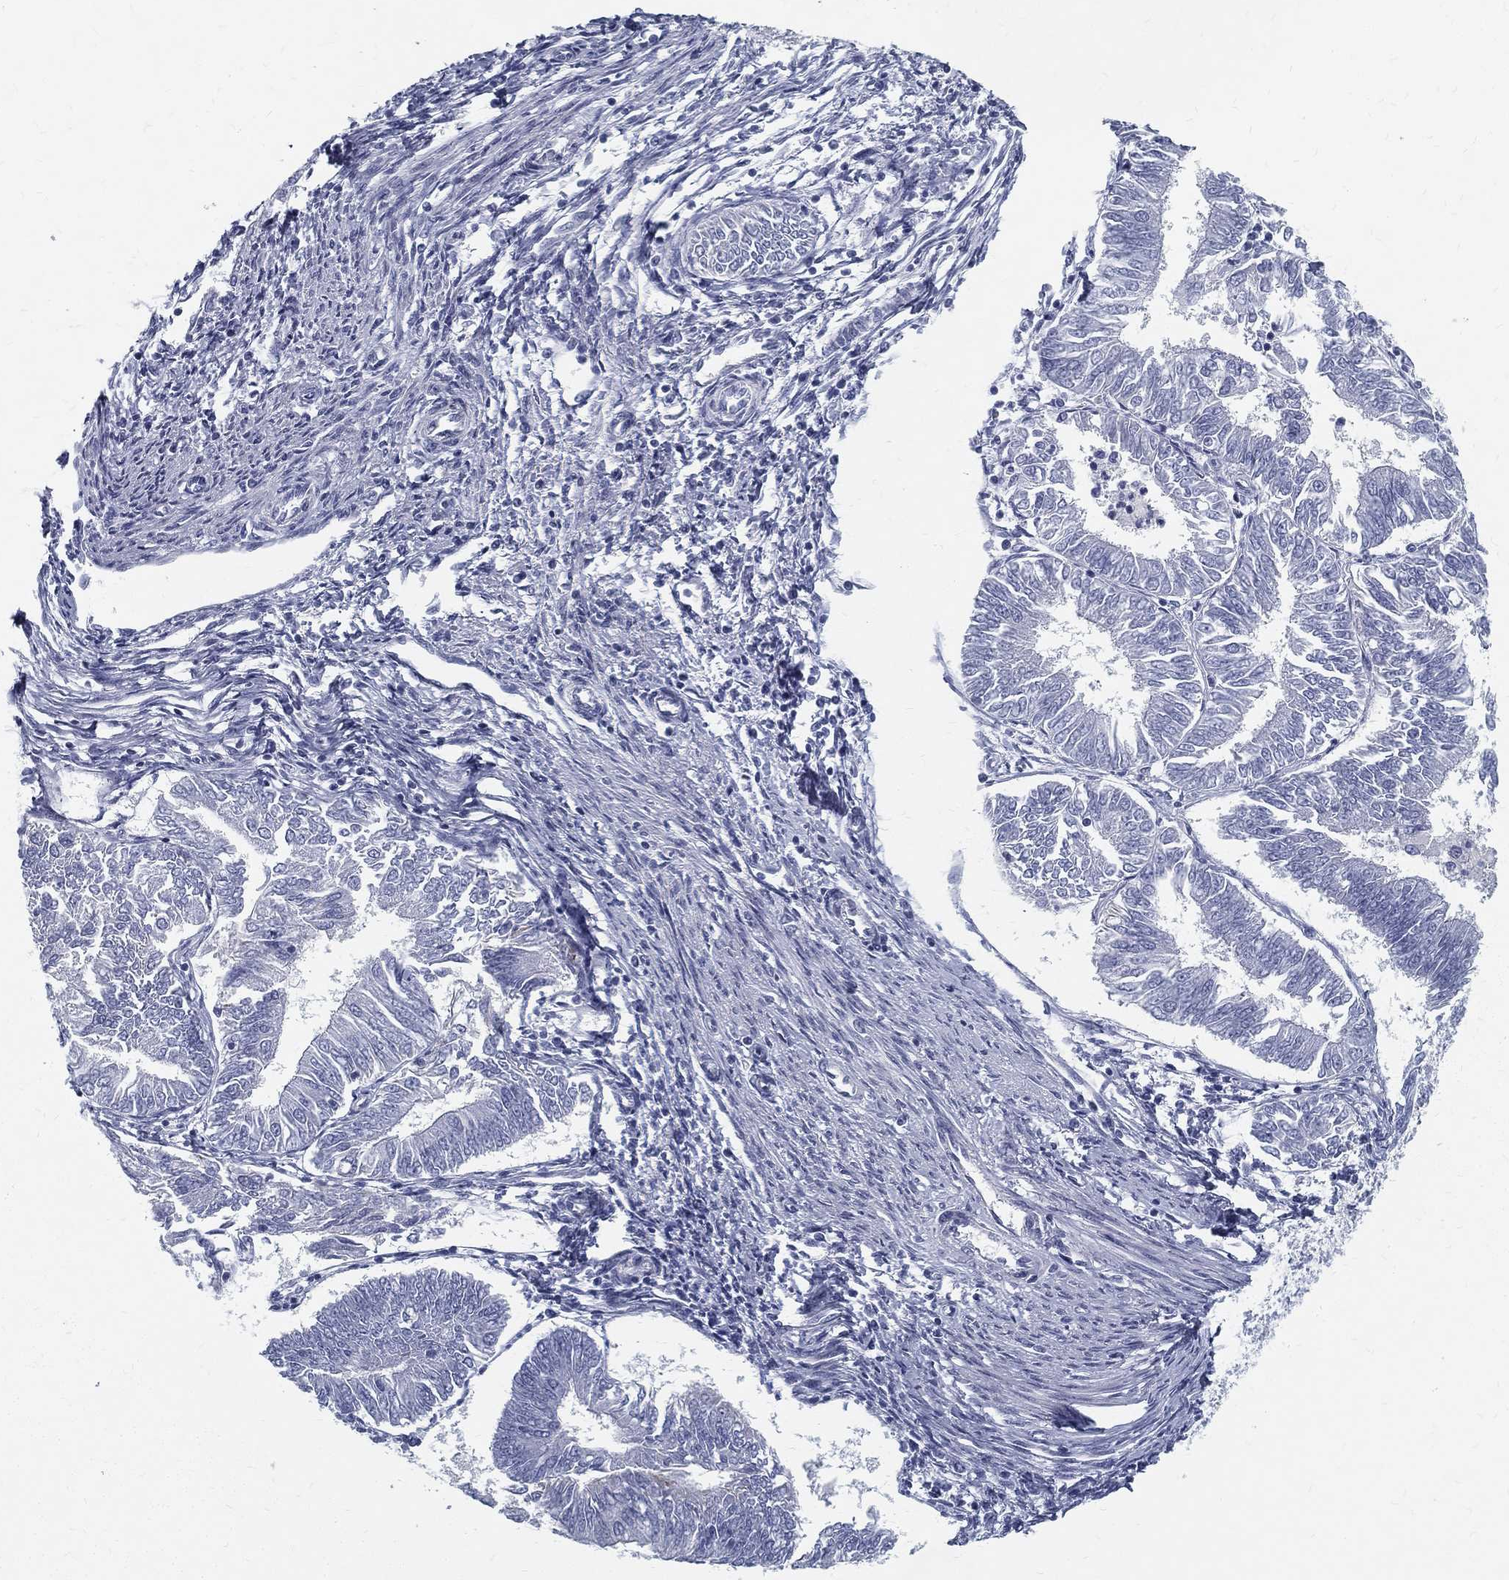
{"staining": {"intensity": "negative", "quantity": "none", "location": "none"}, "tissue": "endometrial cancer", "cell_type": "Tumor cells", "image_type": "cancer", "snomed": [{"axis": "morphology", "description": "Adenocarcinoma, NOS"}, {"axis": "topography", "description": "Endometrium"}], "caption": "An IHC photomicrograph of adenocarcinoma (endometrial) is shown. There is no staining in tumor cells of adenocarcinoma (endometrial).", "gene": "SPPL2C", "patient": {"sex": "female", "age": 58}}